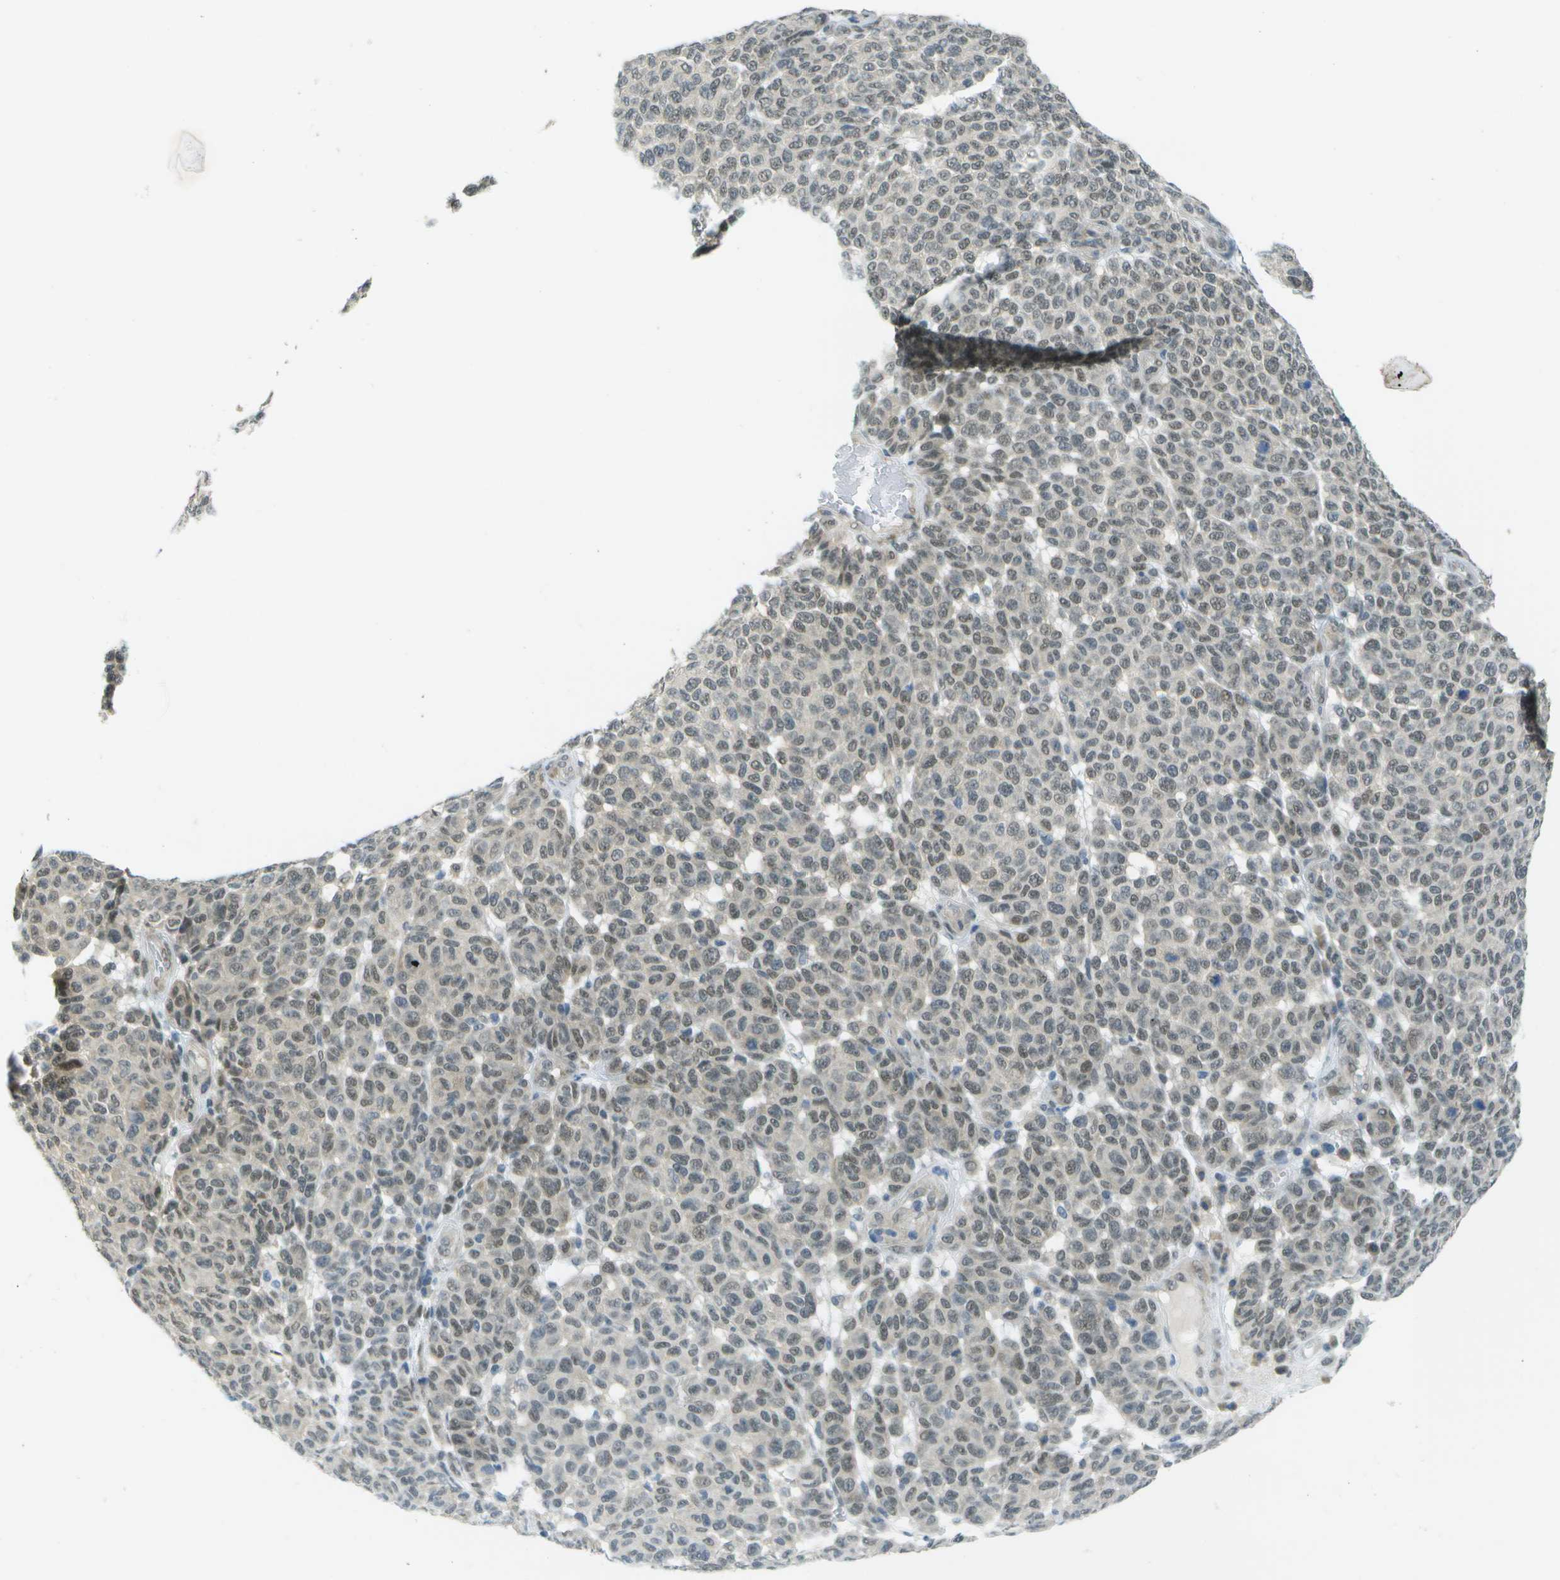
{"staining": {"intensity": "weak", "quantity": "25%-75%", "location": "nuclear"}, "tissue": "melanoma", "cell_type": "Tumor cells", "image_type": "cancer", "snomed": [{"axis": "morphology", "description": "Malignant melanoma, NOS"}, {"axis": "topography", "description": "Skin"}], "caption": "Immunohistochemistry (DAB (3,3'-diaminobenzidine)) staining of human melanoma displays weak nuclear protein staining in about 25%-75% of tumor cells. (DAB IHC with brightfield microscopy, high magnification).", "gene": "ARID1B", "patient": {"sex": "male", "age": 59}}